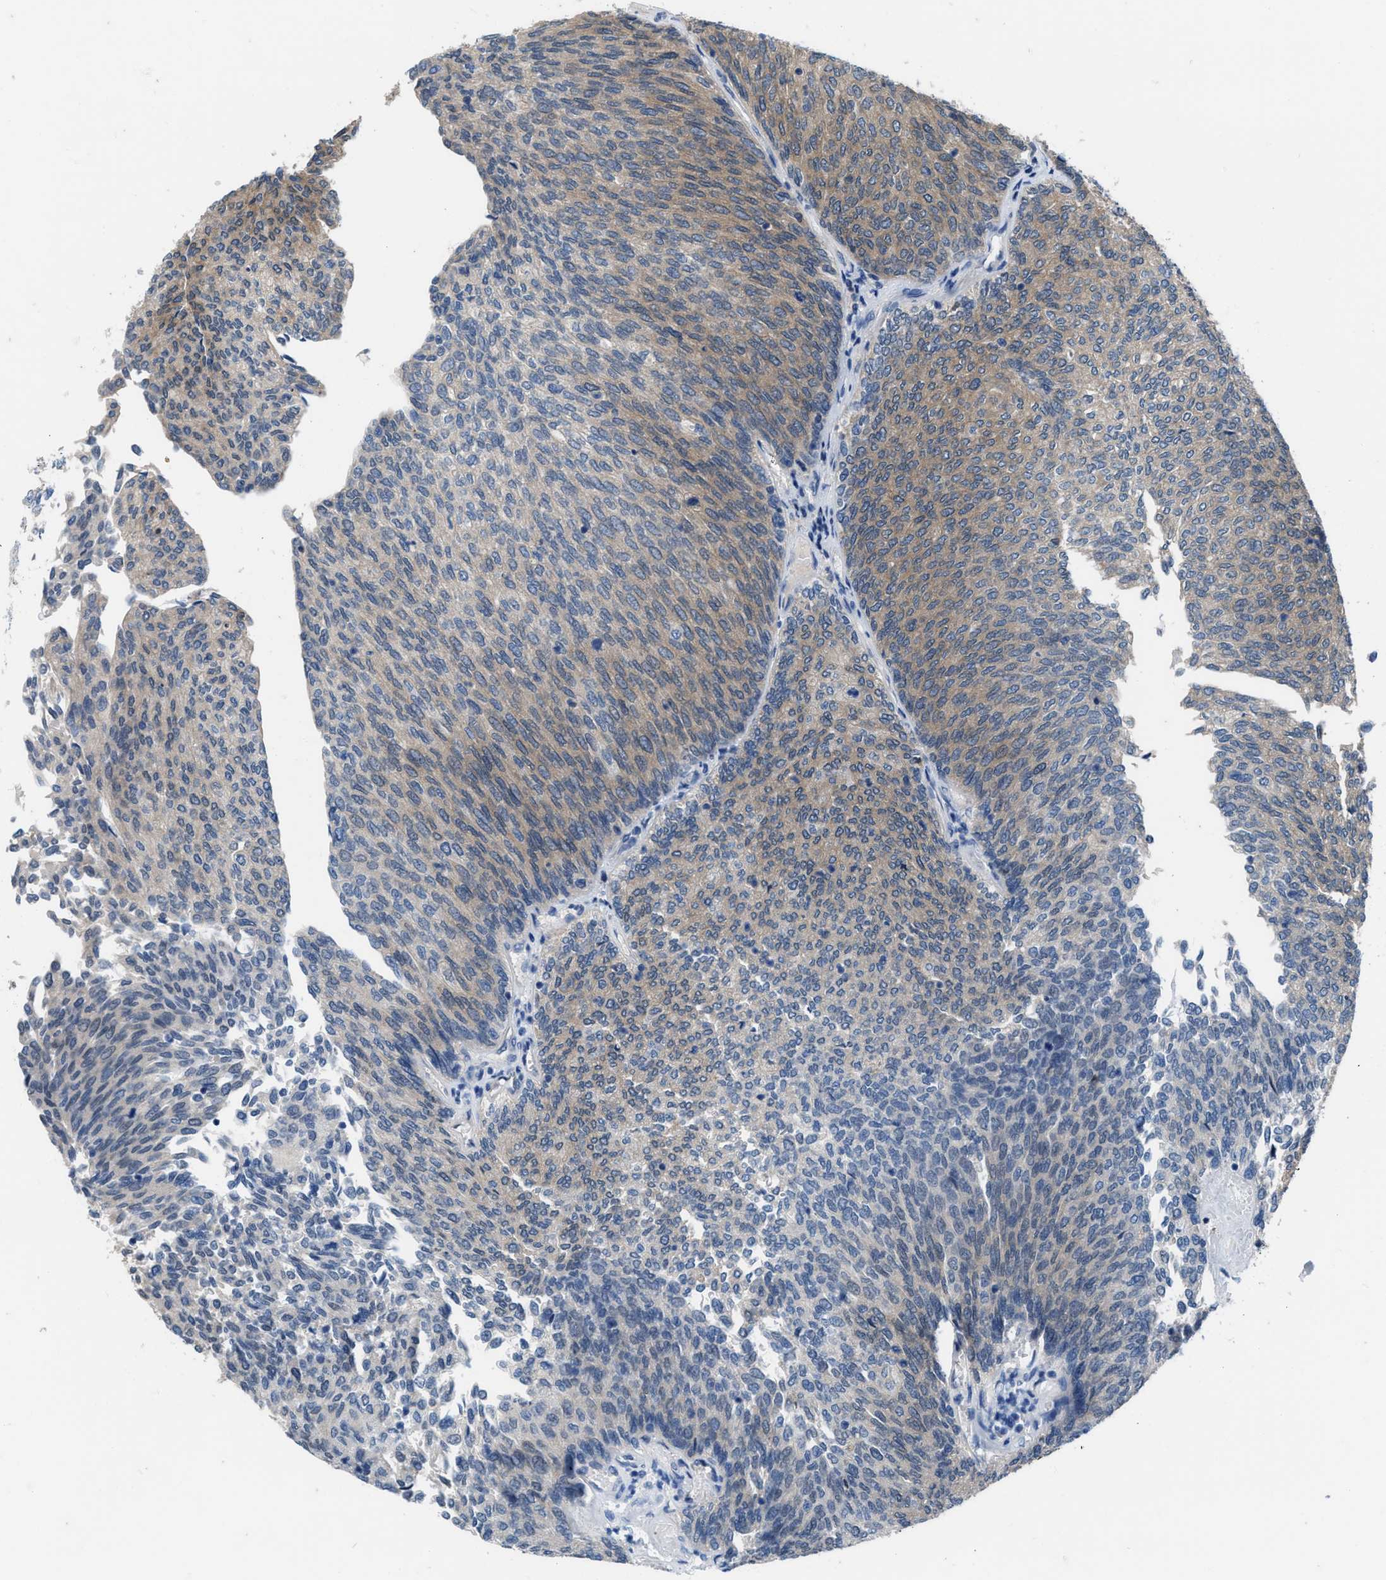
{"staining": {"intensity": "weak", "quantity": ">75%", "location": "cytoplasmic/membranous"}, "tissue": "urothelial cancer", "cell_type": "Tumor cells", "image_type": "cancer", "snomed": [{"axis": "morphology", "description": "Urothelial carcinoma, Low grade"}, {"axis": "topography", "description": "Urinary bladder"}], "caption": "The micrograph demonstrates a brown stain indicating the presence of a protein in the cytoplasmic/membranous of tumor cells in urothelial carcinoma (low-grade).", "gene": "NUDT5", "patient": {"sex": "female", "age": 79}}